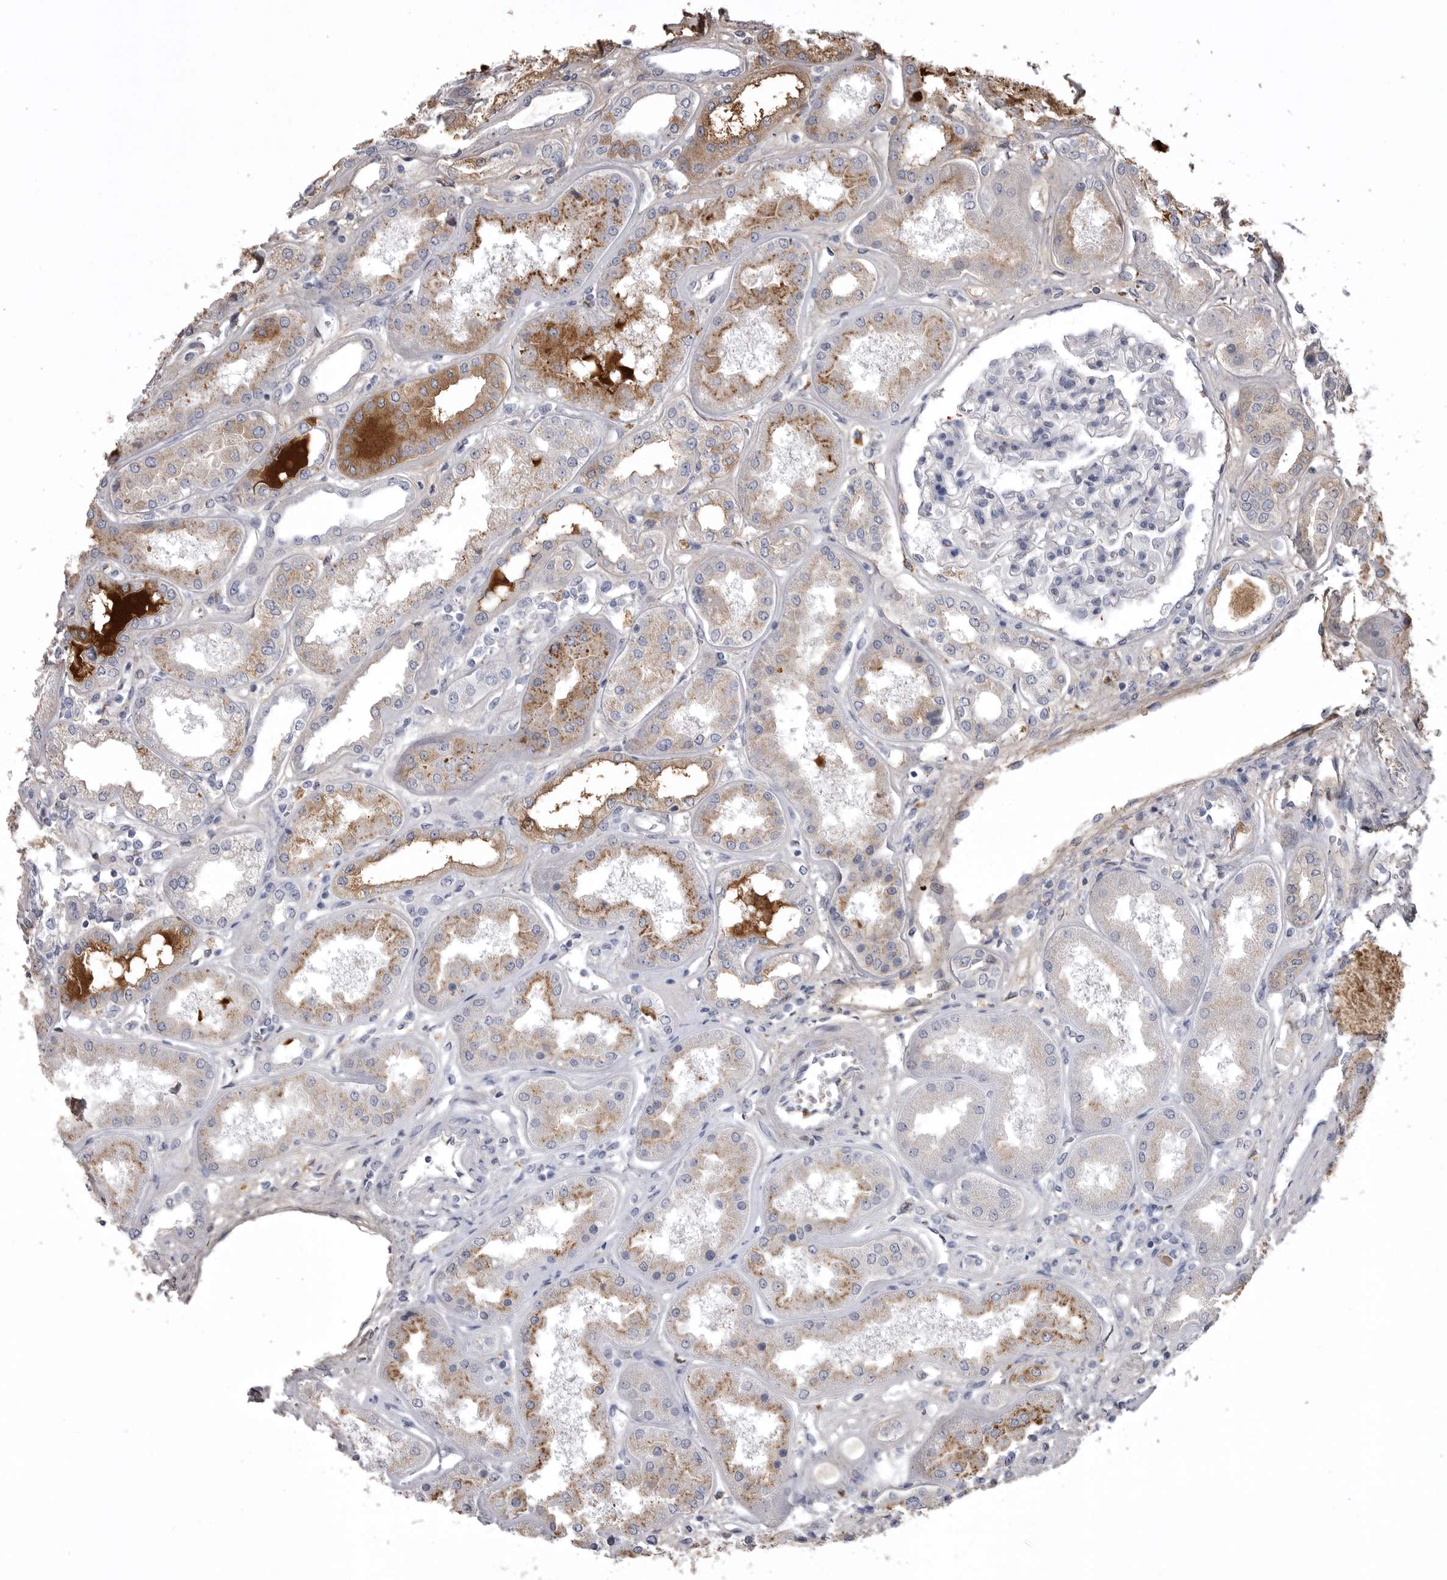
{"staining": {"intensity": "moderate", "quantity": "<25%", "location": "cytoplasmic/membranous"}, "tissue": "kidney", "cell_type": "Cells in glomeruli", "image_type": "normal", "snomed": [{"axis": "morphology", "description": "Normal tissue, NOS"}, {"axis": "topography", "description": "Kidney"}], "caption": "Immunohistochemical staining of normal human kidney demonstrates moderate cytoplasmic/membranous protein positivity in about <25% of cells in glomeruli. (Stains: DAB (3,3'-diaminobenzidine) in brown, nuclei in blue, Microscopy: brightfield microscopy at high magnification).", "gene": "AHSG", "patient": {"sex": "female", "age": 56}}